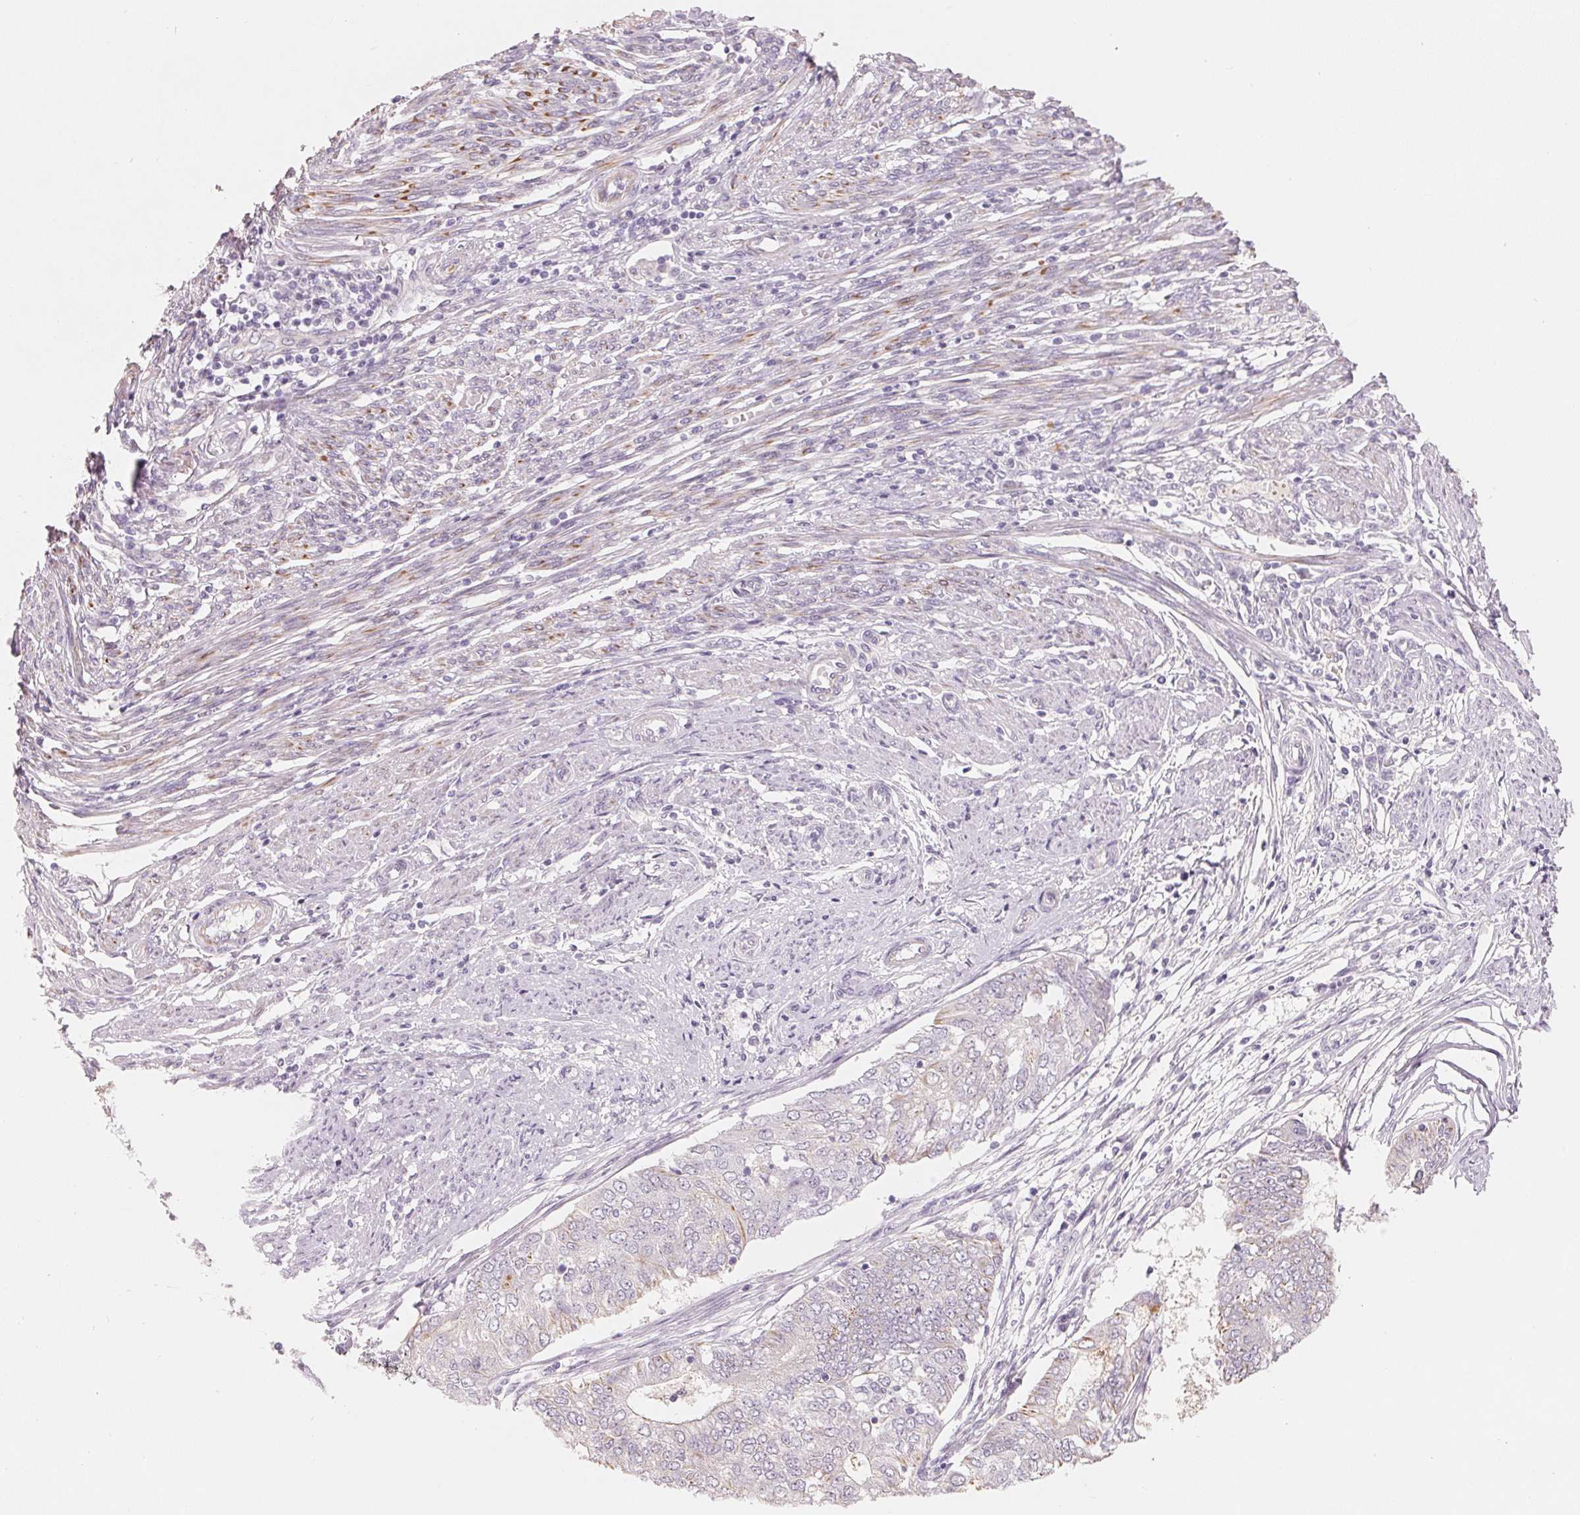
{"staining": {"intensity": "negative", "quantity": "none", "location": "none"}, "tissue": "endometrial cancer", "cell_type": "Tumor cells", "image_type": "cancer", "snomed": [{"axis": "morphology", "description": "Adenocarcinoma, NOS"}, {"axis": "topography", "description": "Endometrium"}], "caption": "A high-resolution micrograph shows IHC staining of endometrial adenocarcinoma, which shows no significant staining in tumor cells. (DAB (3,3'-diaminobenzidine) immunohistochemistry with hematoxylin counter stain).", "gene": "CFHR2", "patient": {"sex": "female", "age": 62}}